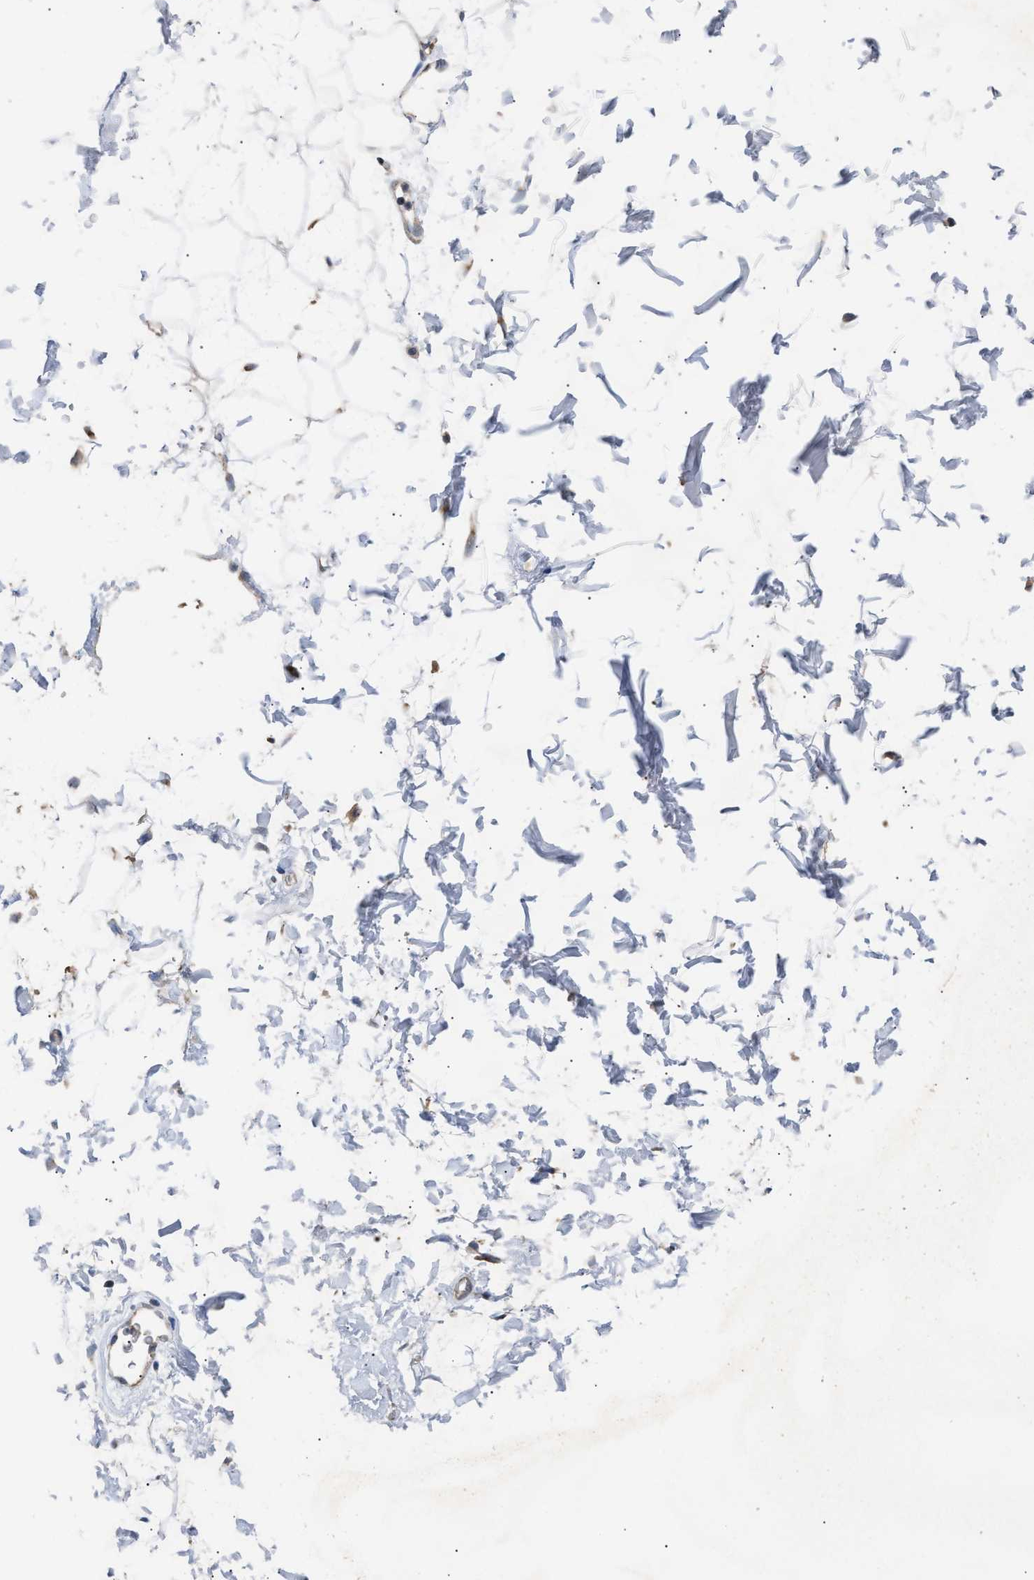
{"staining": {"intensity": "moderate", "quantity": ">75%", "location": "cytoplasmic/membranous"}, "tissue": "soft tissue", "cell_type": "Fibroblasts", "image_type": "normal", "snomed": [{"axis": "morphology", "description": "Normal tissue, NOS"}, {"axis": "topography", "description": "Soft tissue"}], "caption": "Protein analysis of benign soft tissue shows moderate cytoplasmic/membranous staining in approximately >75% of fibroblasts.", "gene": "LAPTM4B", "patient": {"sex": "male", "age": 72}}